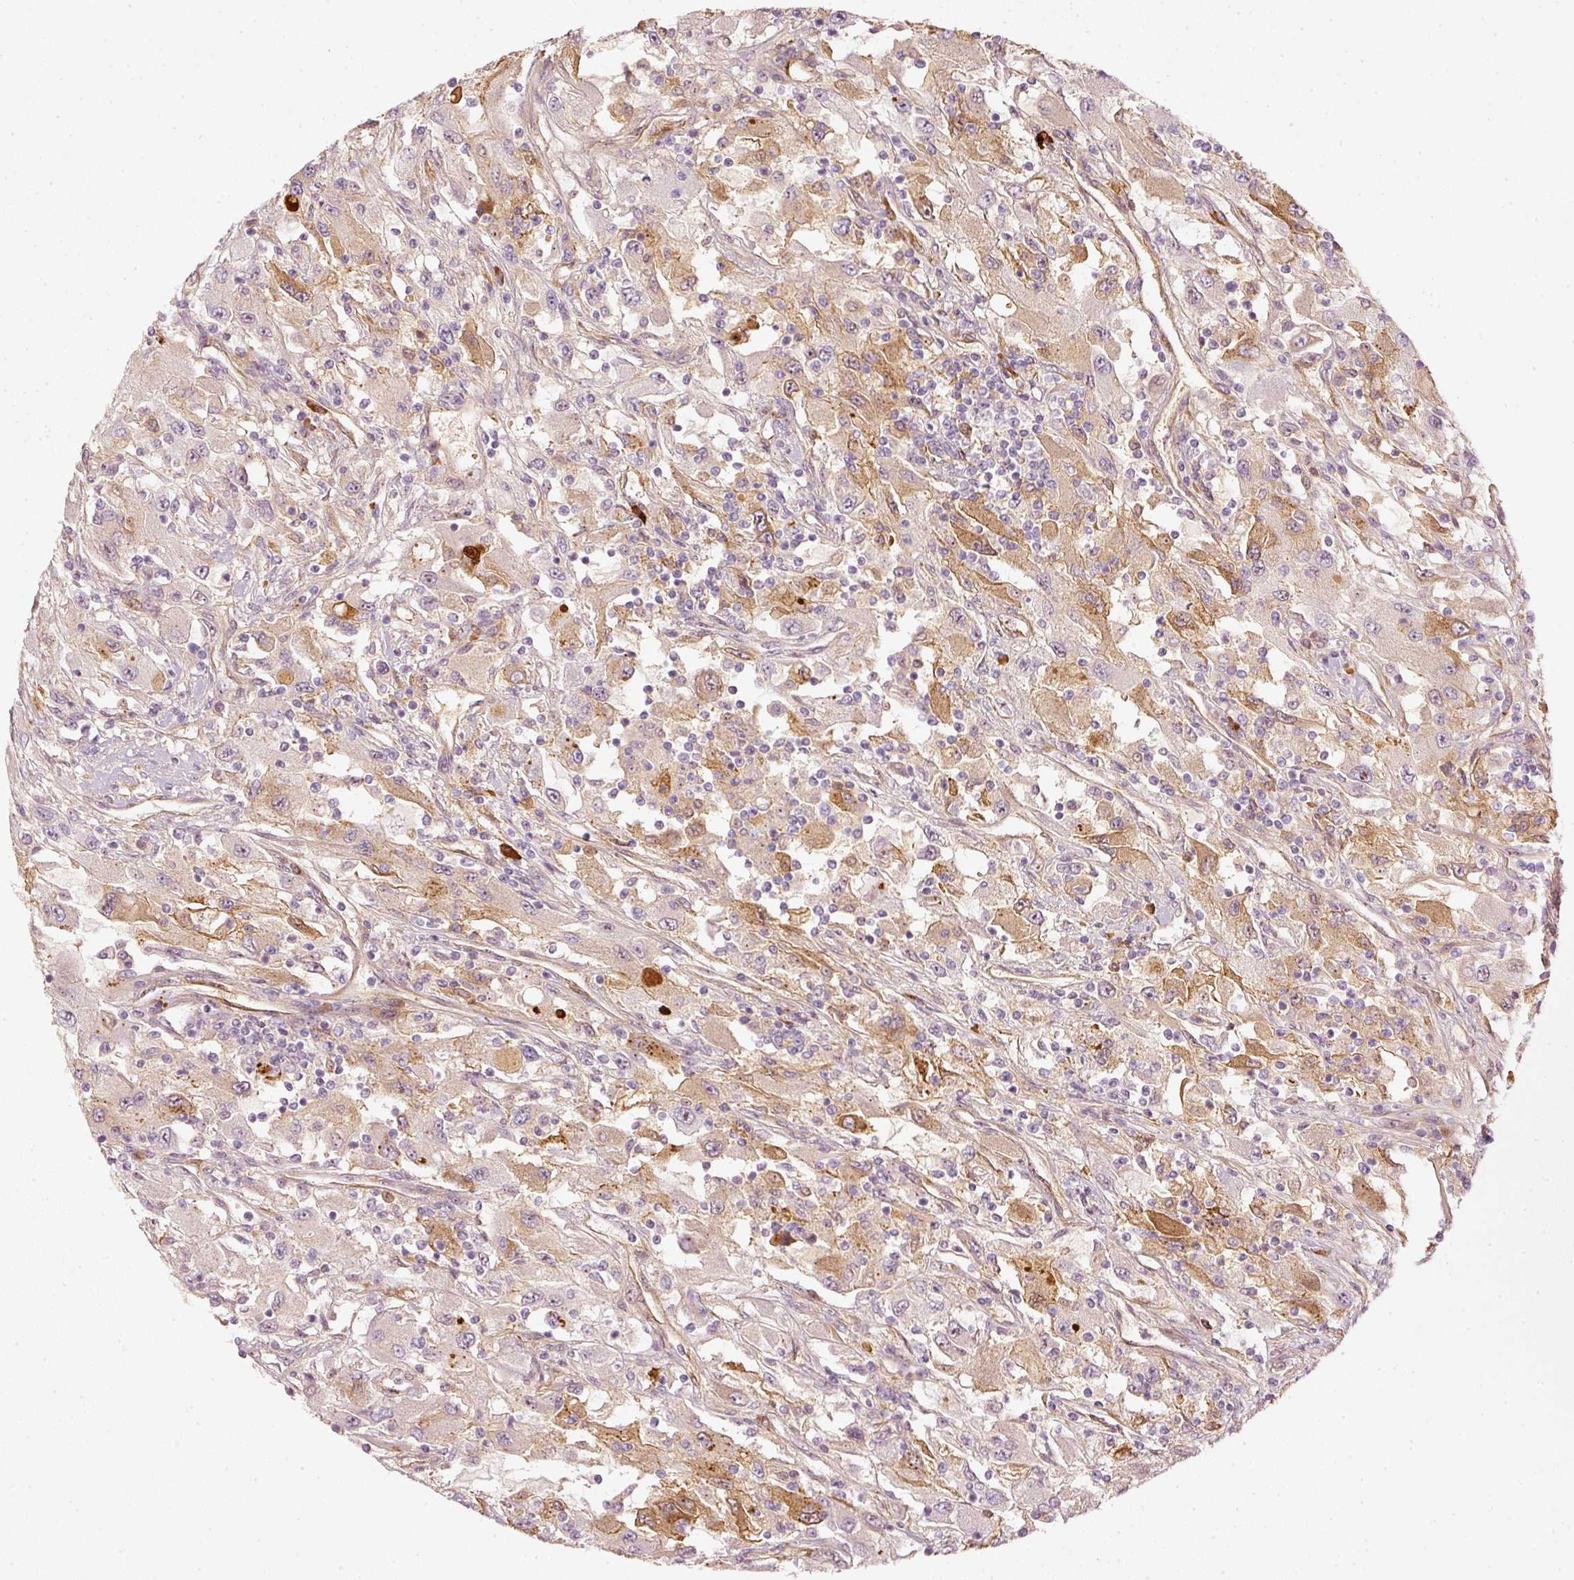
{"staining": {"intensity": "moderate", "quantity": "25%-75%", "location": "cytoplasmic/membranous"}, "tissue": "renal cancer", "cell_type": "Tumor cells", "image_type": "cancer", "snomed": [{"axis": "morphology", "description": "Adenocarcinoma, NOS"}, {"axis": "topography", "description": "Kidney"}], "caption": "Renal cancer stained with IHC exhibits moderate cytoplasmic/membranous expression in about 25%-75% of tumor cells.", "gene": "VCAM1", "patient": {"sex": "female", "age": 67}}